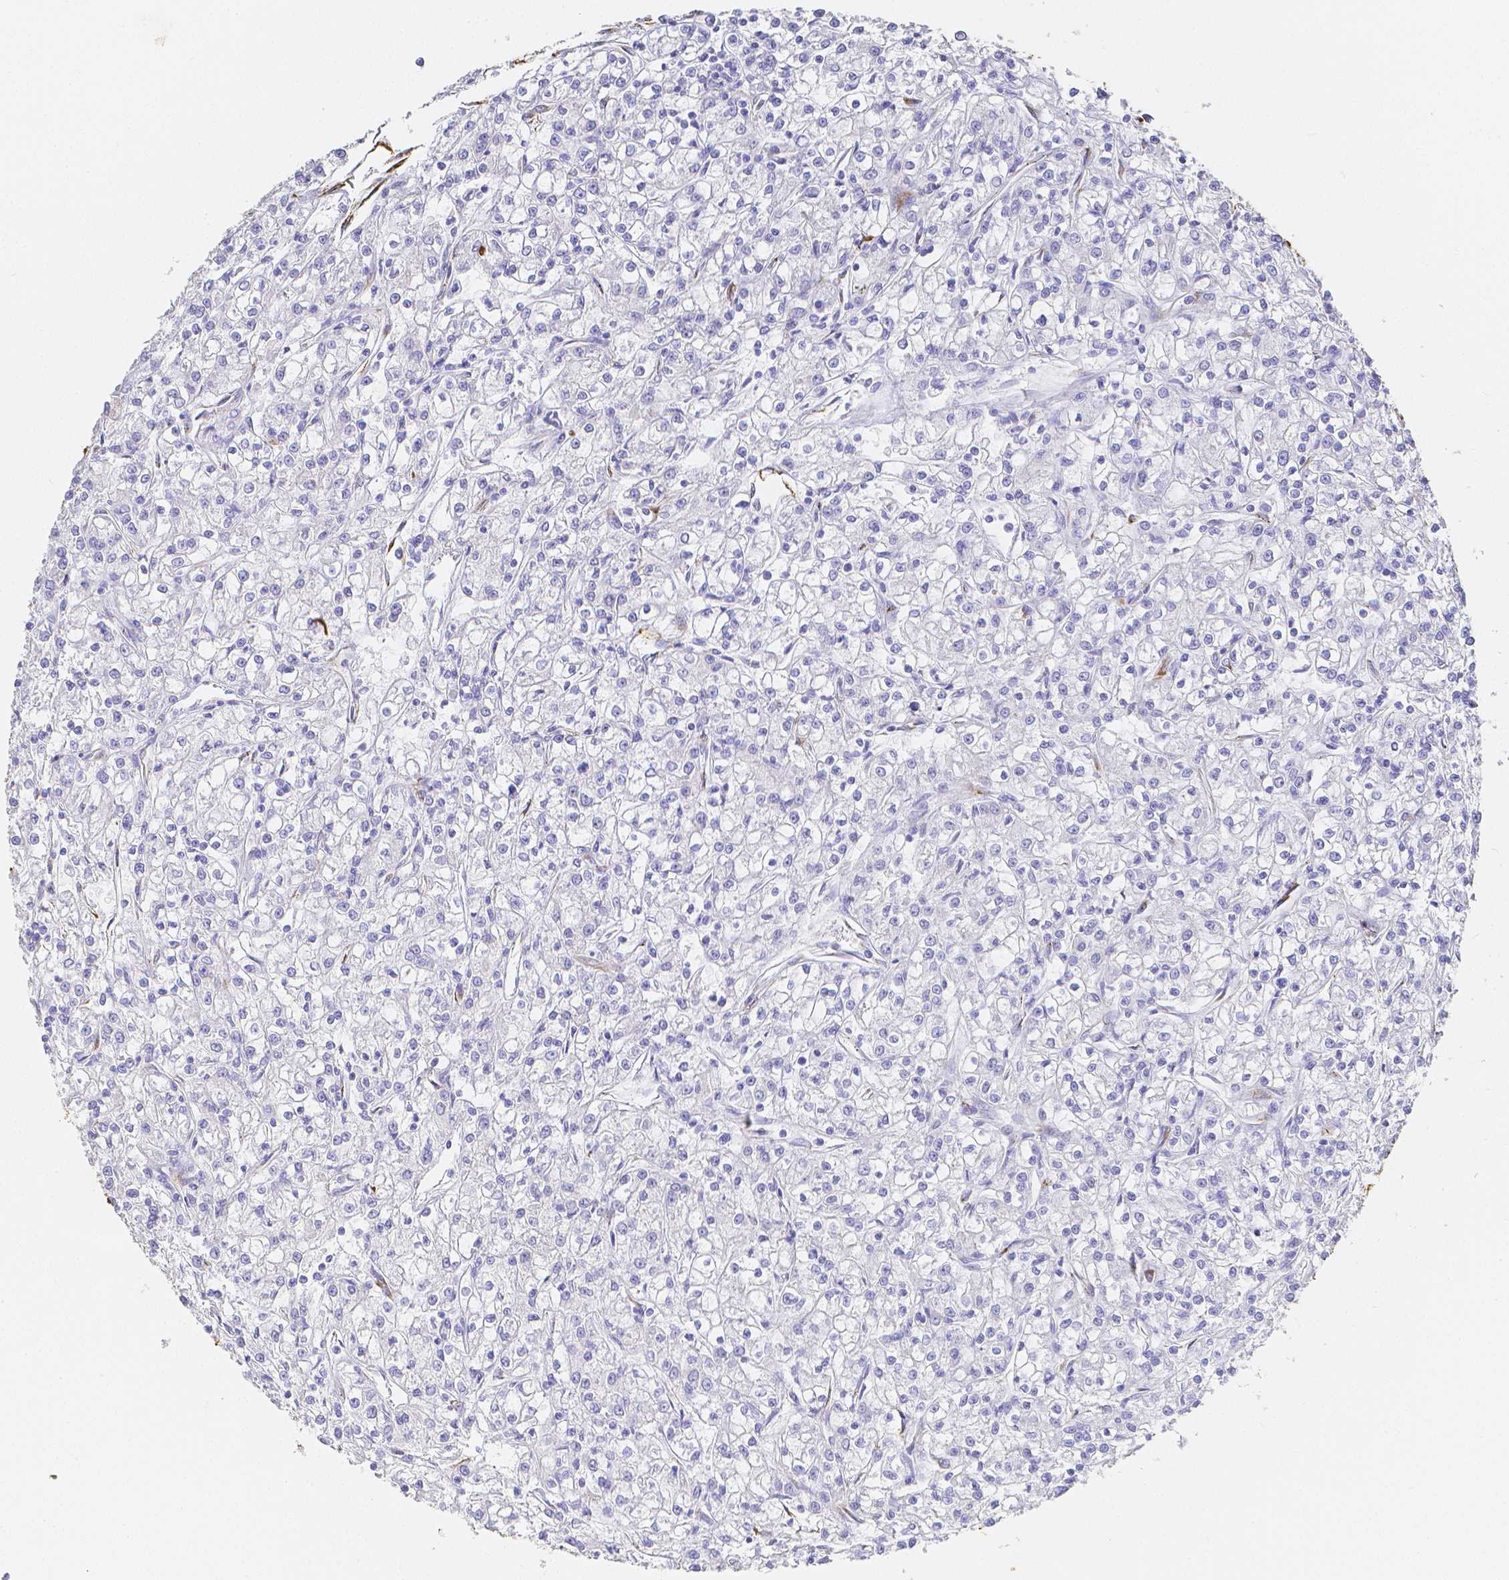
{"staining": {"intensity": "negative", "quantity": "none", "location": "none"}, "tissue": "renal cancer", "cell_type": "Tumor cells", "image_type": "cancer", "snomed": [{"axis": "morphology", "description": "Adenocarcinoma, NOS"}, {"axis": "topography", "description": "Kidney"}], "caption": "This image is of adenocarcinoma (renal) stained with immunohistochemistry to label a protein in brown with the nuclei are counter-stained blue. There is no positivity in tumor cells.", "gene": "SMURF1", "patient": {"sex": "female", "age": 59}}